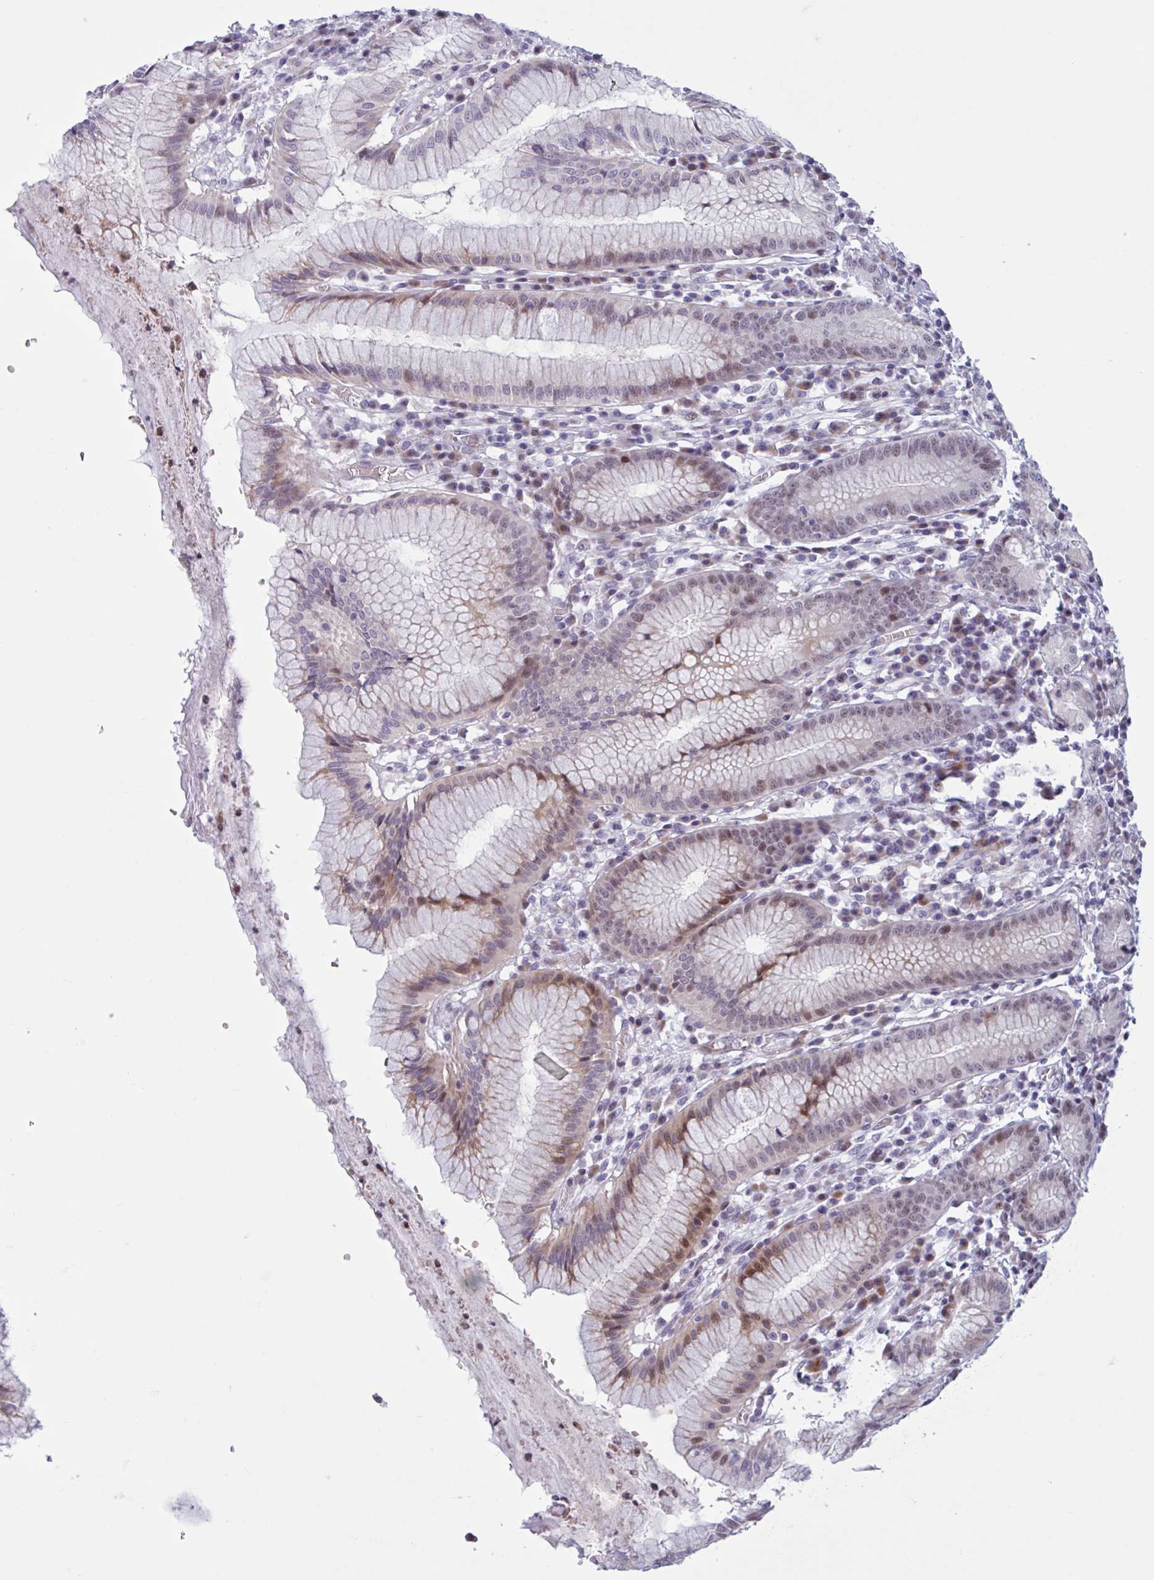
{"staining": {"intensity": "moderate", "quantity": "25%-75%", "location": "cytoplasmic/membranous,nuclear"}, "tissue": "stomach", "cell_type": "Glandular cells", "image_type": "normal", "snomed": [{"axis": "morphology", "description": "Normal tissue, NOS"}, {"axis": "topography", "description": "Stomach"}], "caption": "A high-resolution image shows immunohistochemistry staining of unremarkable stomach, which exhibits moderate cytoplasmic/membranous,nuclear positivity in approximately 25%-75% of glandular cells.", "gene": "RBL1", "patient": {"sex": "male", "age": 55}}